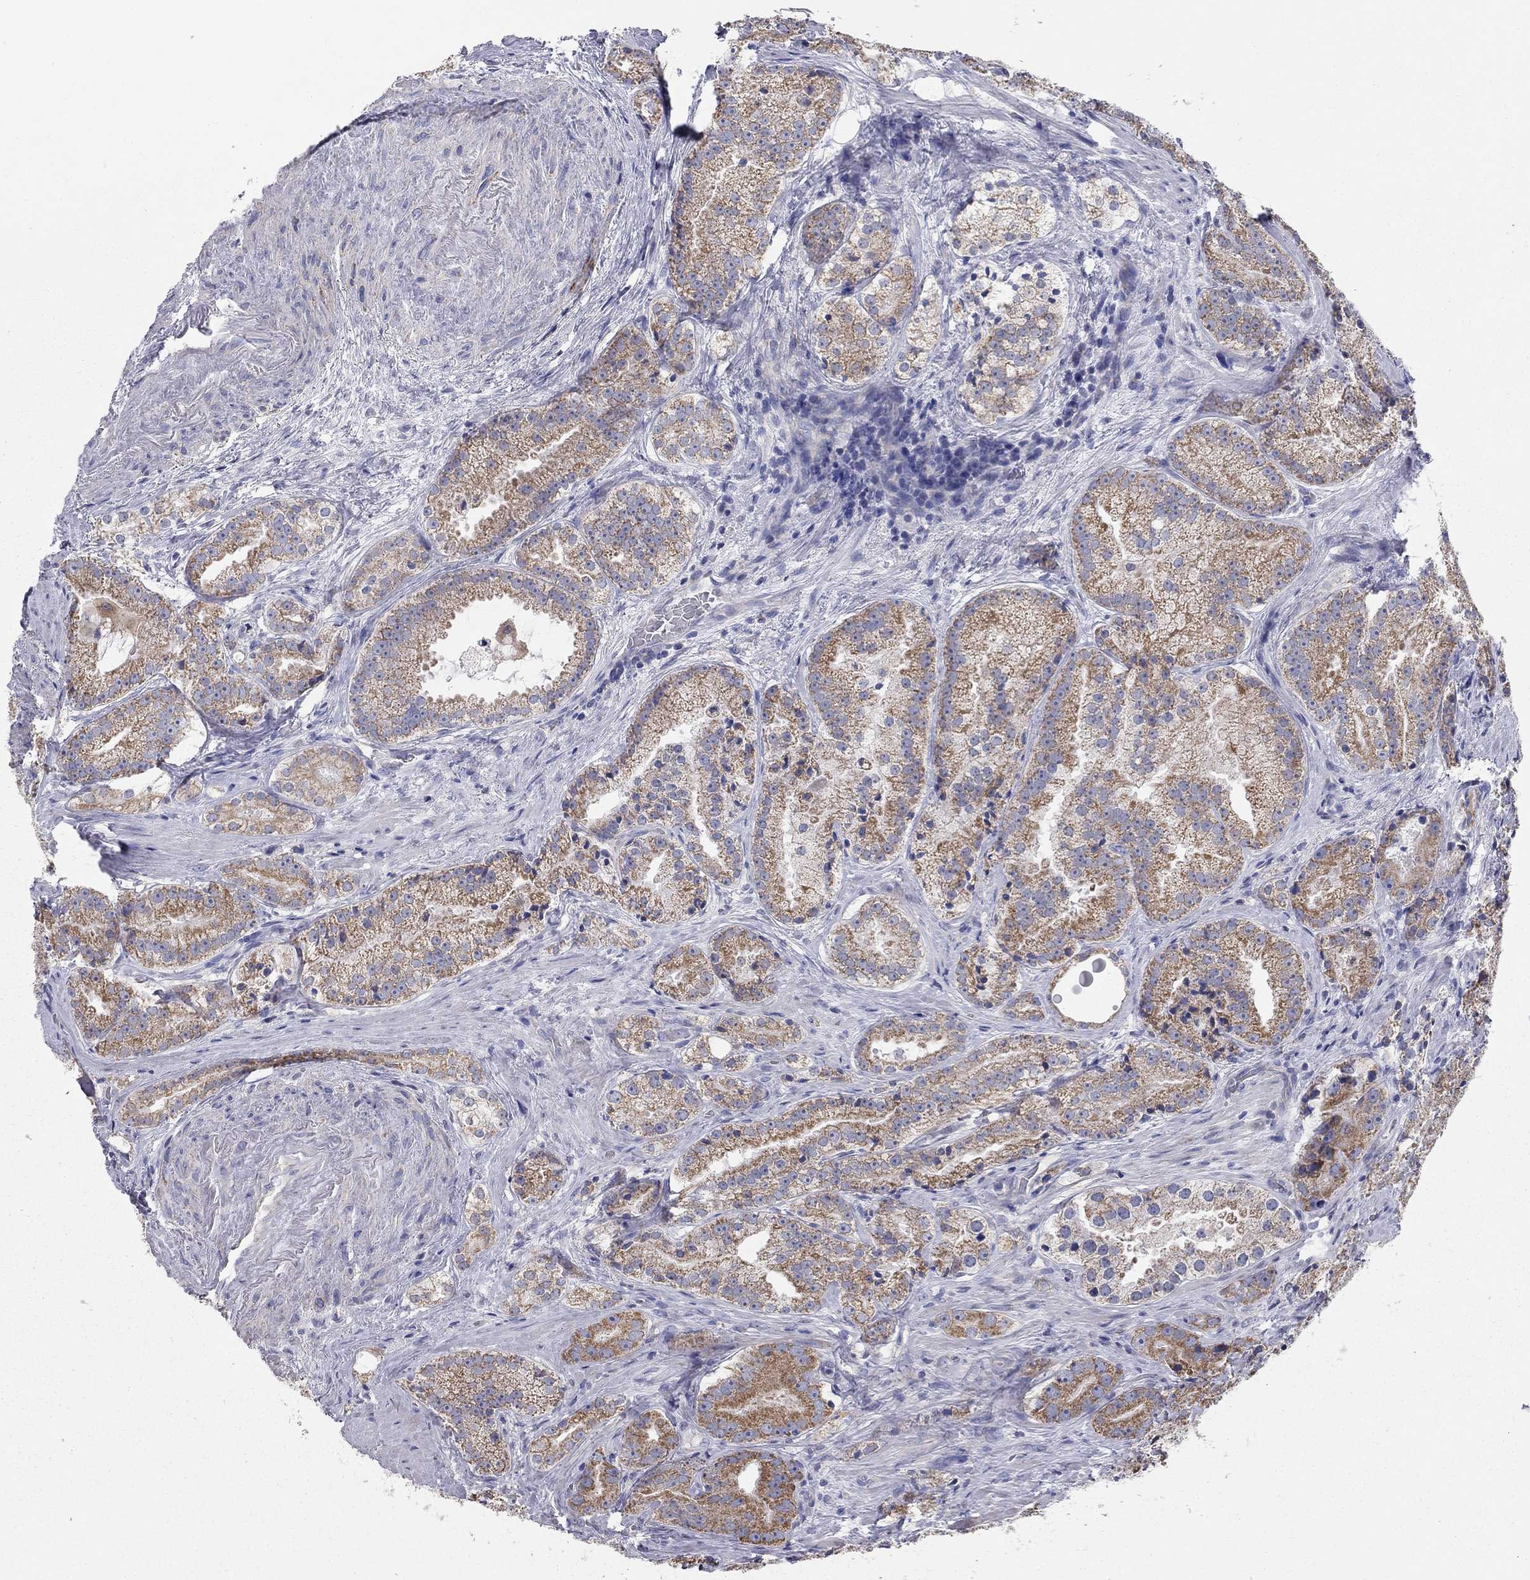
{"staining": {"intensity": "moderate", "quantity": ">75%", "location": "cytoplasmic/membranous"}, "tissue": "prostate cancer", "cell_type": "Tumor cells", "image_type": "cancer", "snomed": [{"axis": "morphology", "description": "Adenocarcinoma, NOS"}, {"axis": "morphology", "description": "Adenocarcinoma, High grade"}, {"axis": "topography", "description": "Prostate"}], "caption": "An immunohistochemistry (IHC) photomicrograph of tumor tissue is shown. Protein staining in brown shows moderate cytoplasmic/membranous positivity in adenocarcinoma (prostate) within tumor cells.", "gene": "CFAP161", "patient": {"sex": "male", "age": 64}}